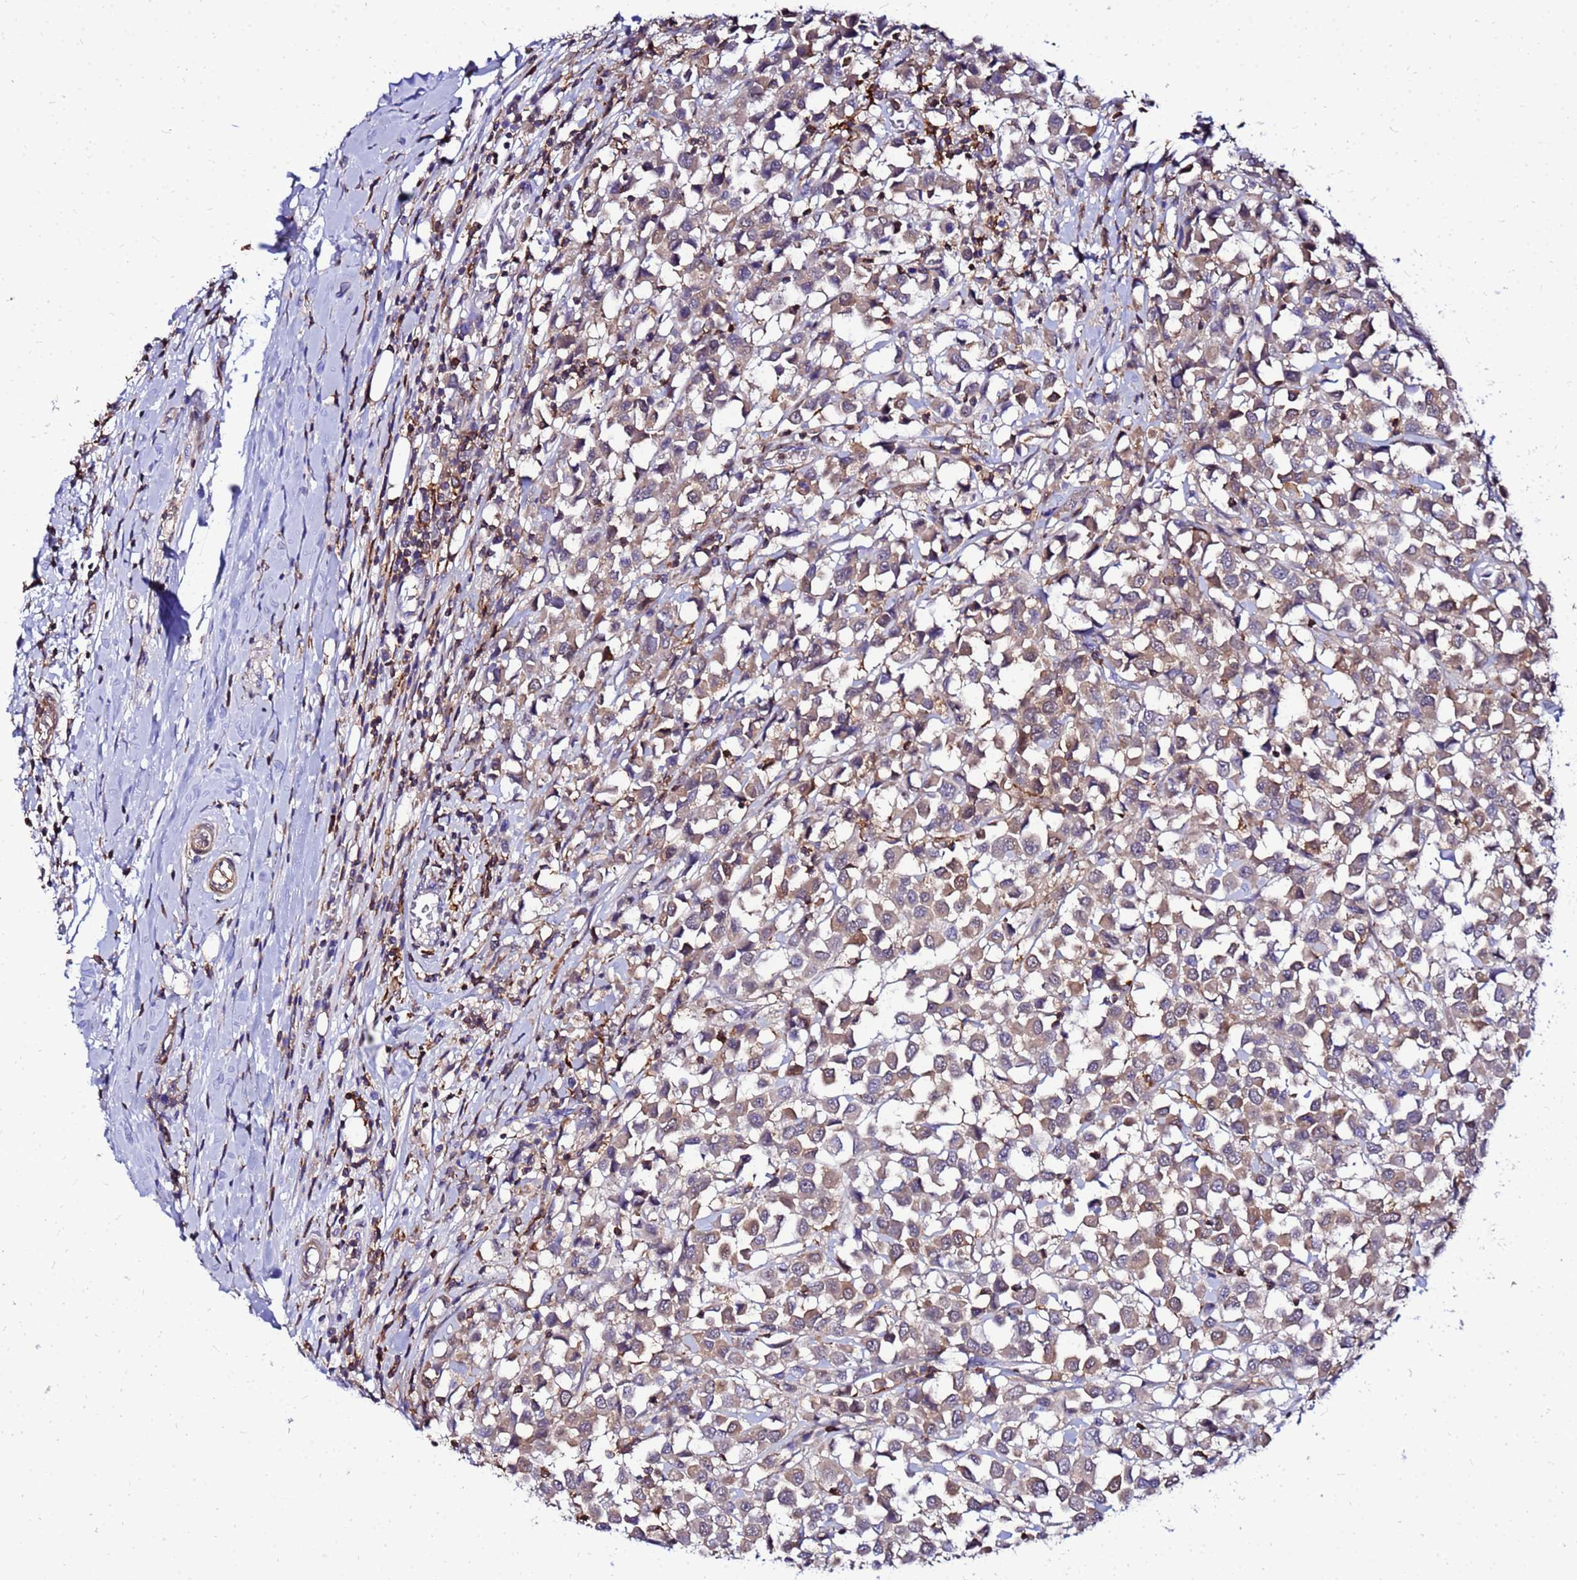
{"staining": {"intensity": "weak", "quantity": ">75%", "location": "cytoplasmic/membranous"}, "tissue": "breast cancer", "cell_type": "Tumor cells", "image_type": "cancer", "snomed": [{"axis": "morphology", "description": "Duct carcinoma"}, {"axis": "topography", "description": "Breast"}], "caption": "Immunohistochemical staining of human breast cancer (infiltrating ductal carcinoma) displays low levels of weak cytoplasmic/membranous expression in approximately >75% of tumor cells.", "gene": "DBNDD2", "patient": {"sex": "female", "age": 61}}